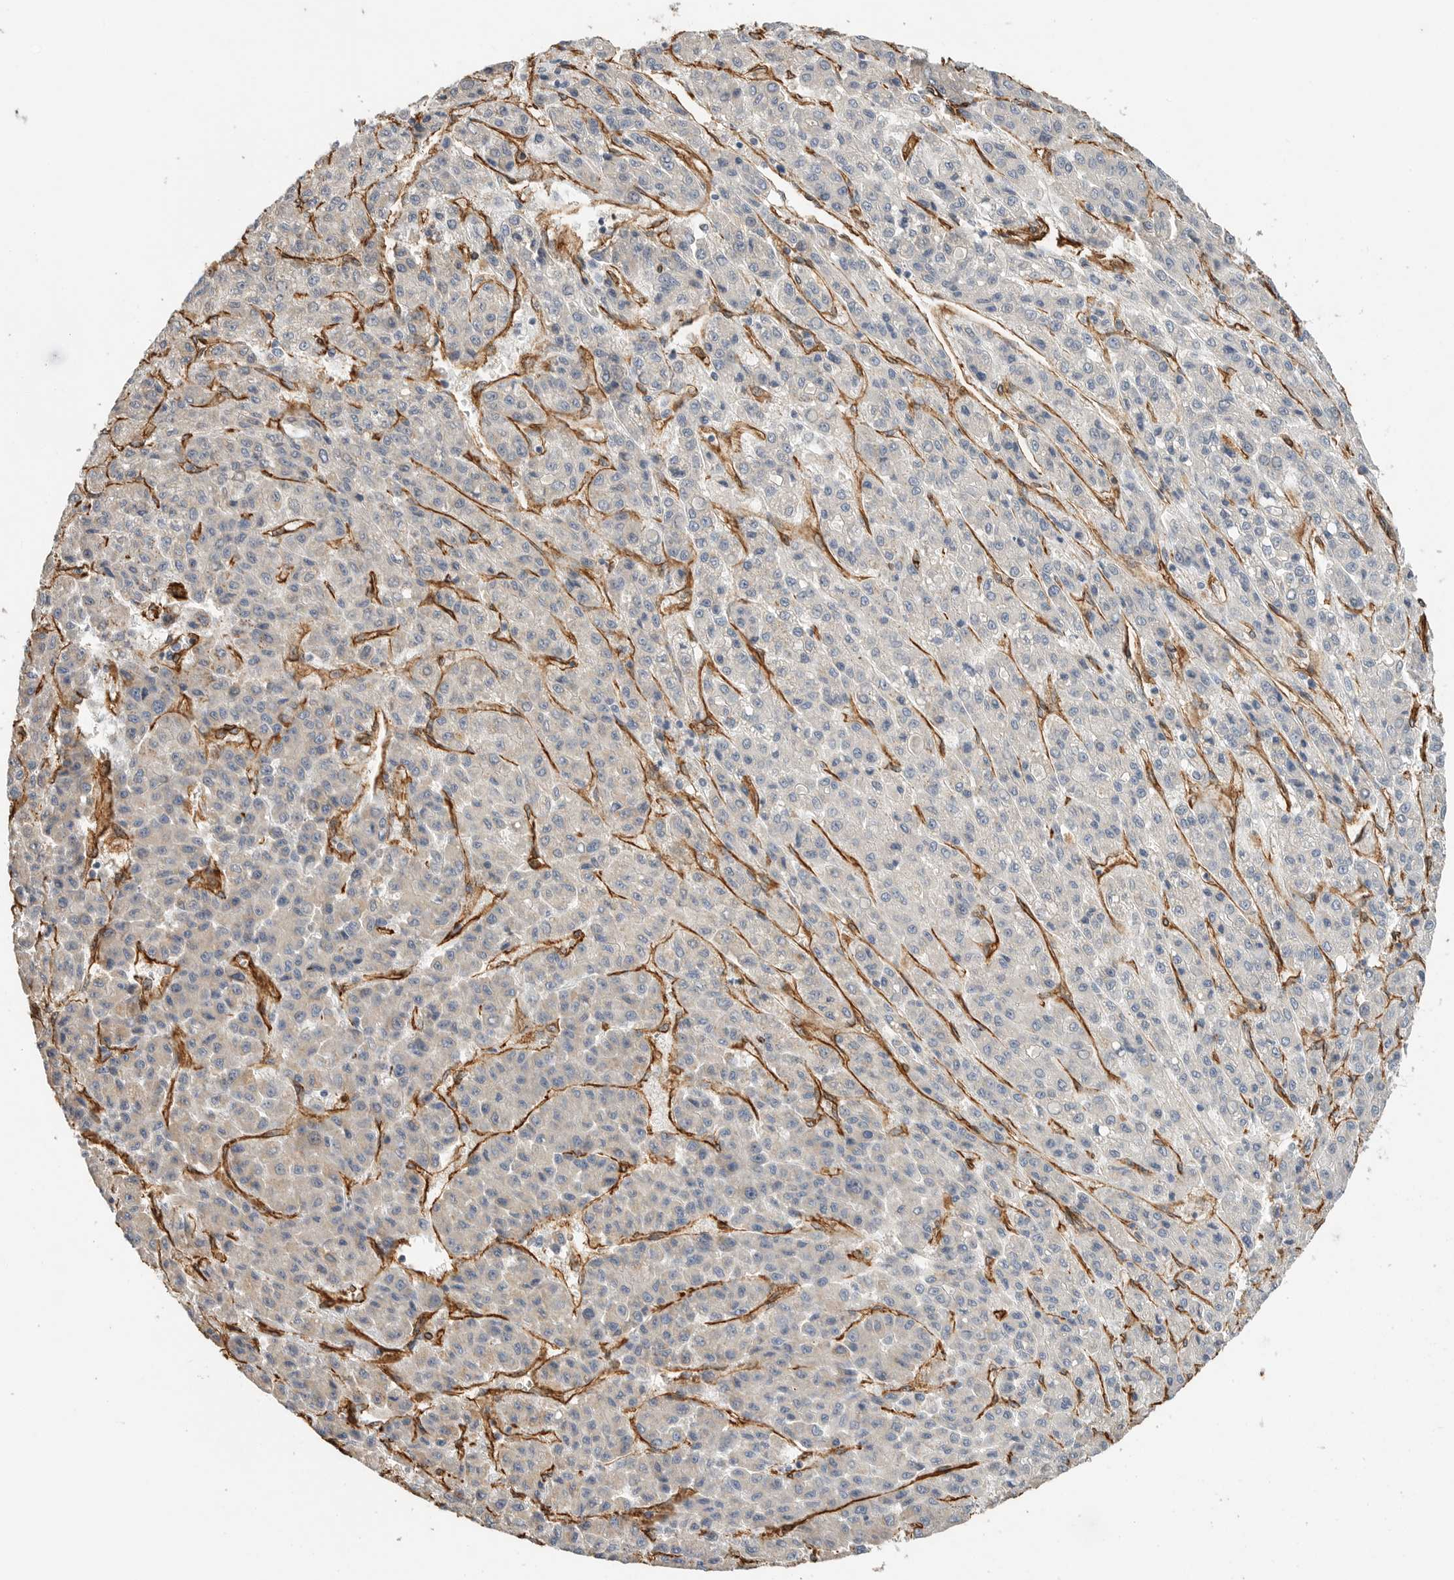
{"staining": {"intensity": "negative", "quantity": "none", "location": "none"}, "tissue": "liver cancer", "cell_type": "Tumor cells", "image_type": "cancer", "snomed": [{"axis": "morphology", "description": "Carcinoma, Hepatocellular, NOS"}, {"axis": "topography", "description": "Liver"}], "caption": "IHC of human hepatocellular carcinoma (liver) exhibits no expression in tumor cells. (Brightfield microscopy of DAB (3,3'-diaminobenzidine) IHC at high magnification).", "gene": "JMJD4", "patient": {"sex": "male", "age": 70}}